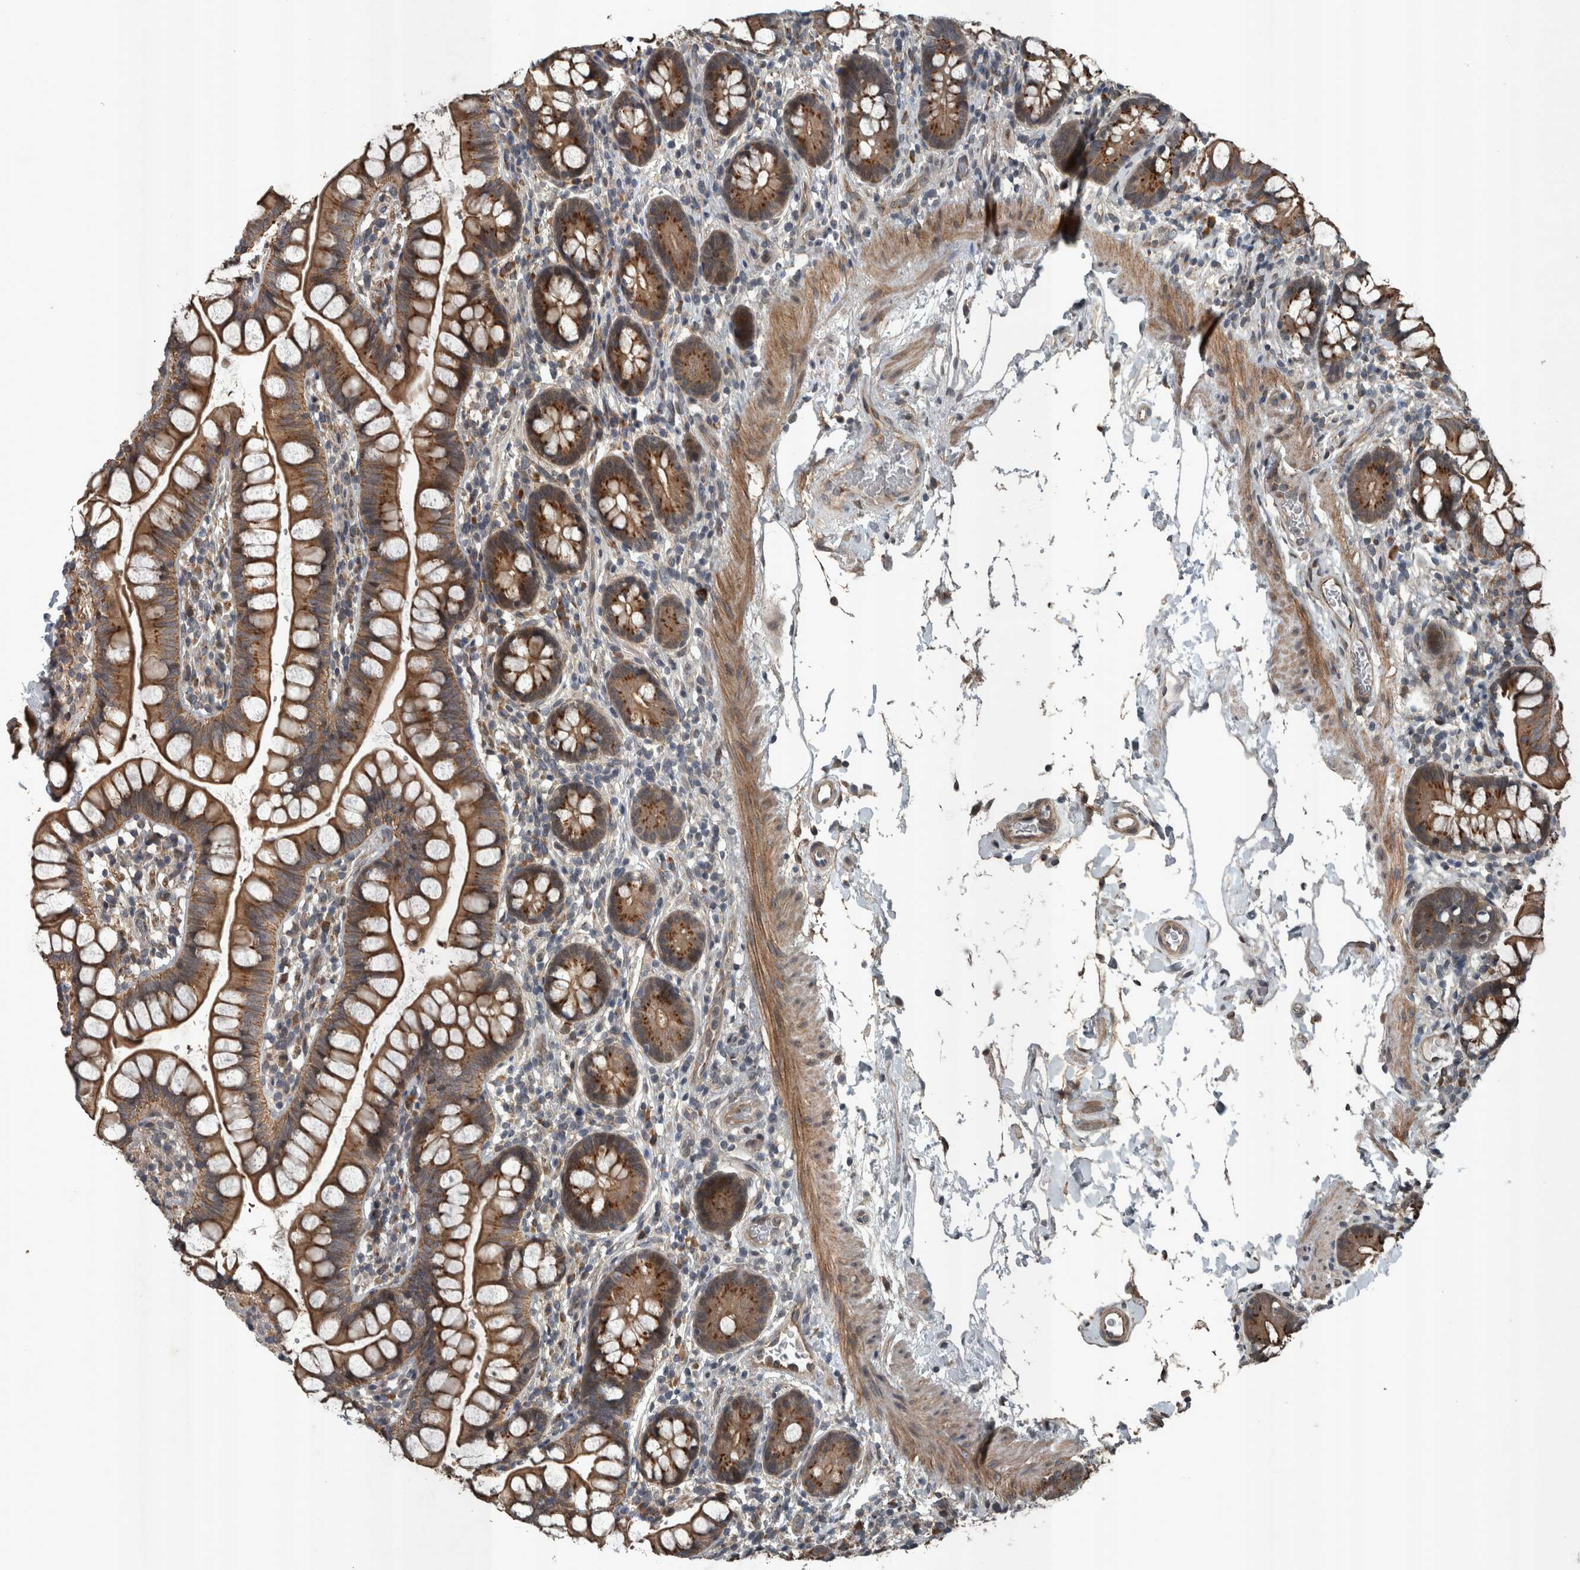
{"staining": {"intensity": "moderate", "quantity": ">75%", "location": "cytoplasmic/membranous"}, "tissue": "small intestine", "cell_type": "Glandular cells", "image_type": "normal", "snomed": [{"axis": "morphology", "description": "Normal tissue, NOS"}, {"axis": "topography", "description": "Small intestine"}], "caption": "About >75% of glandular cells in unremarkable small intestine display moderate cytoplasmic/membranous protein staining as visualized by brown immunohistochemical staining.", "gene": "ZNF345", "patient": {"sex": "female", "age": 84}}